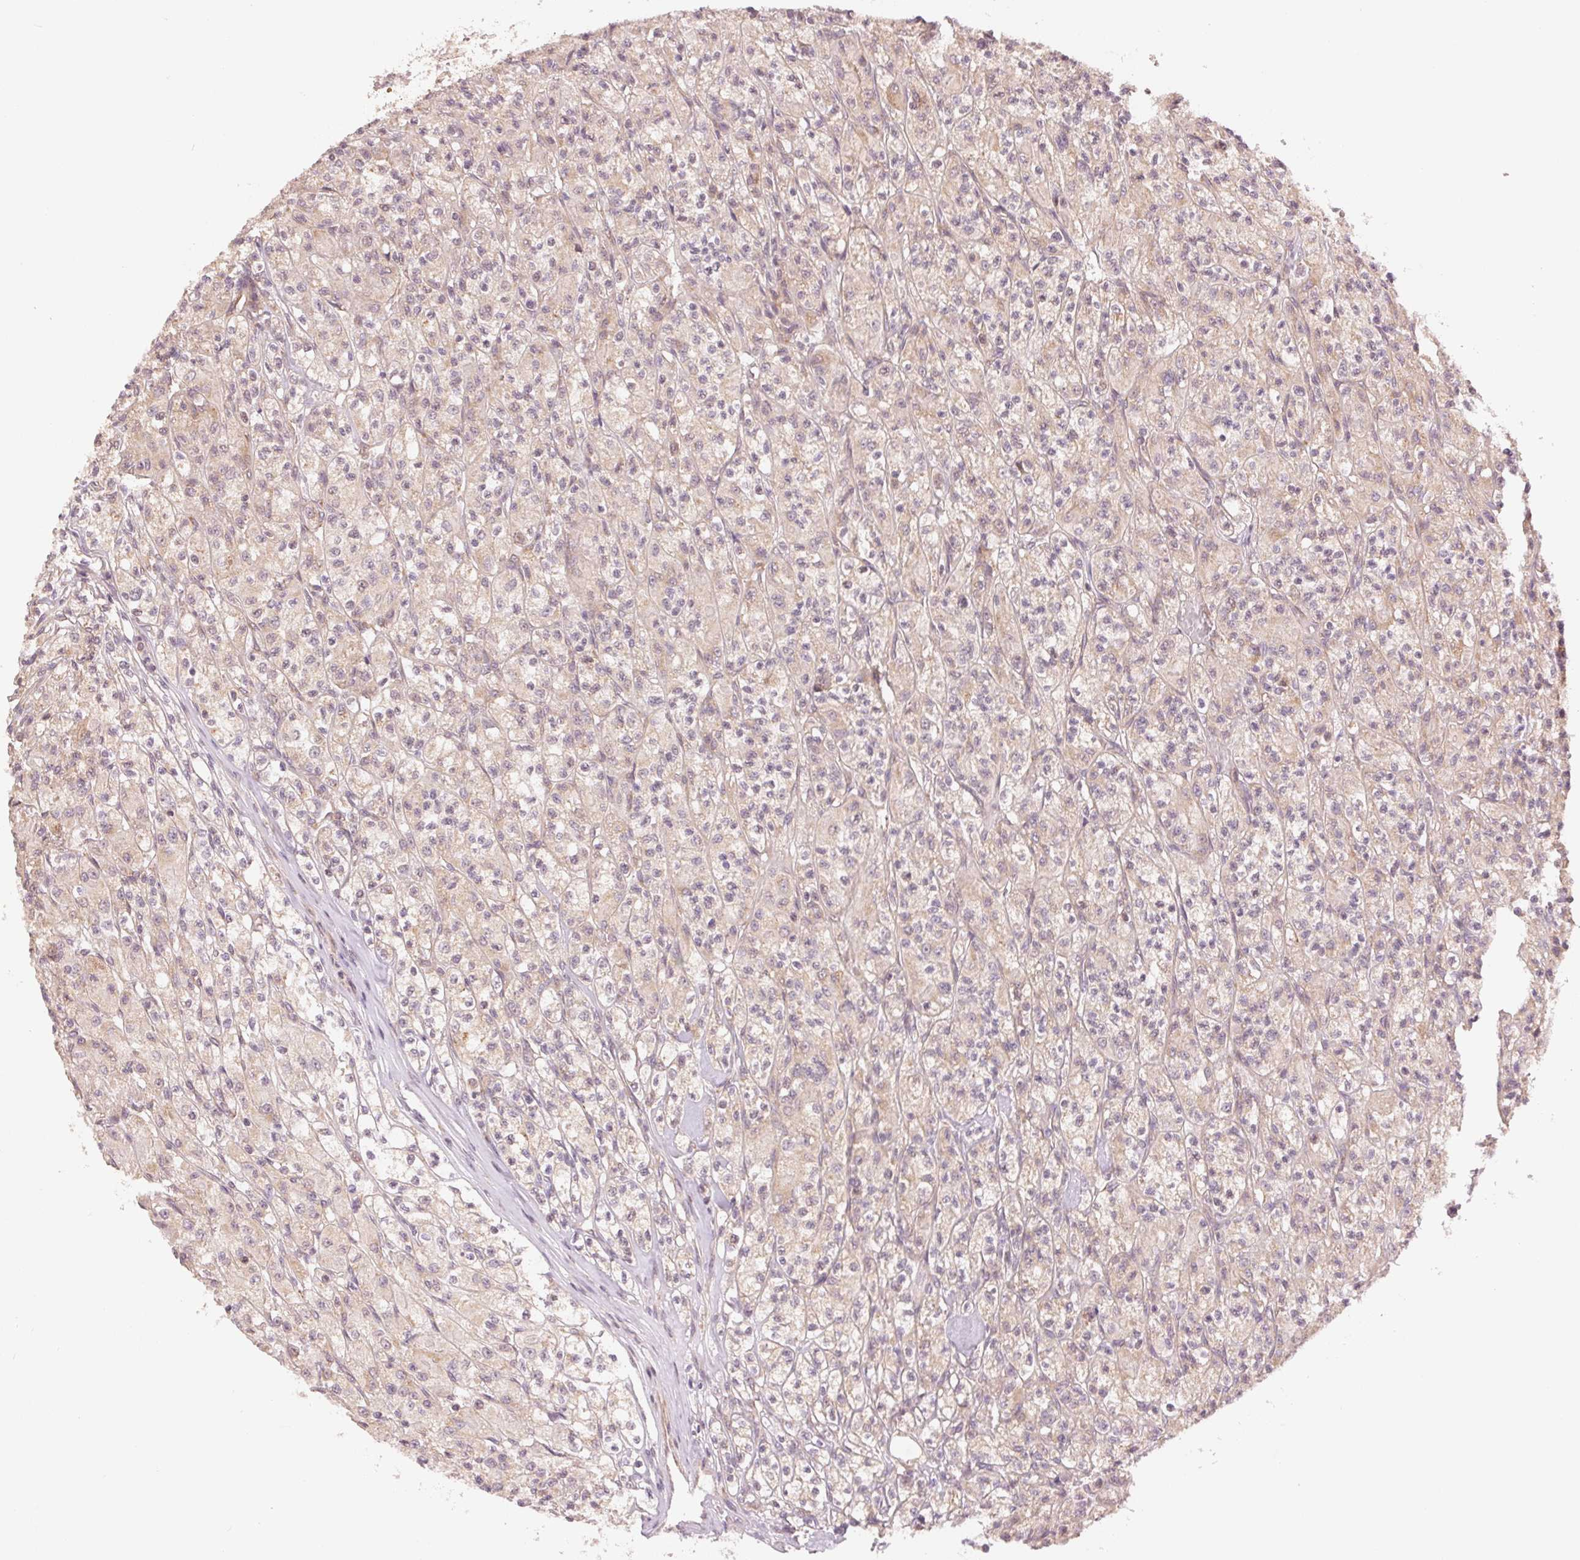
{"staining": {"intensity": "weak", "quantity": ">75%", "location": "cytoplasmic/membranous"}, "tissue": "renal cancer", "cell_type": "Tumor cells", "image_type": "cancer", "snomed": [{"axis": "morphology", "description": "Adenocarcinoma, NOS"}, {"axis": "topography", "description": "Kidney"}], "caption": "Weak cytoplasmic/membranous staining is appreciated in about >75% of tumor cells in adenocarcinoma (renal). Ihc stains the protein of interest in brown and the nuclei are stained blue.", "gene": "SLC20A1", "patient": {"sex": "female", "age": 70}}